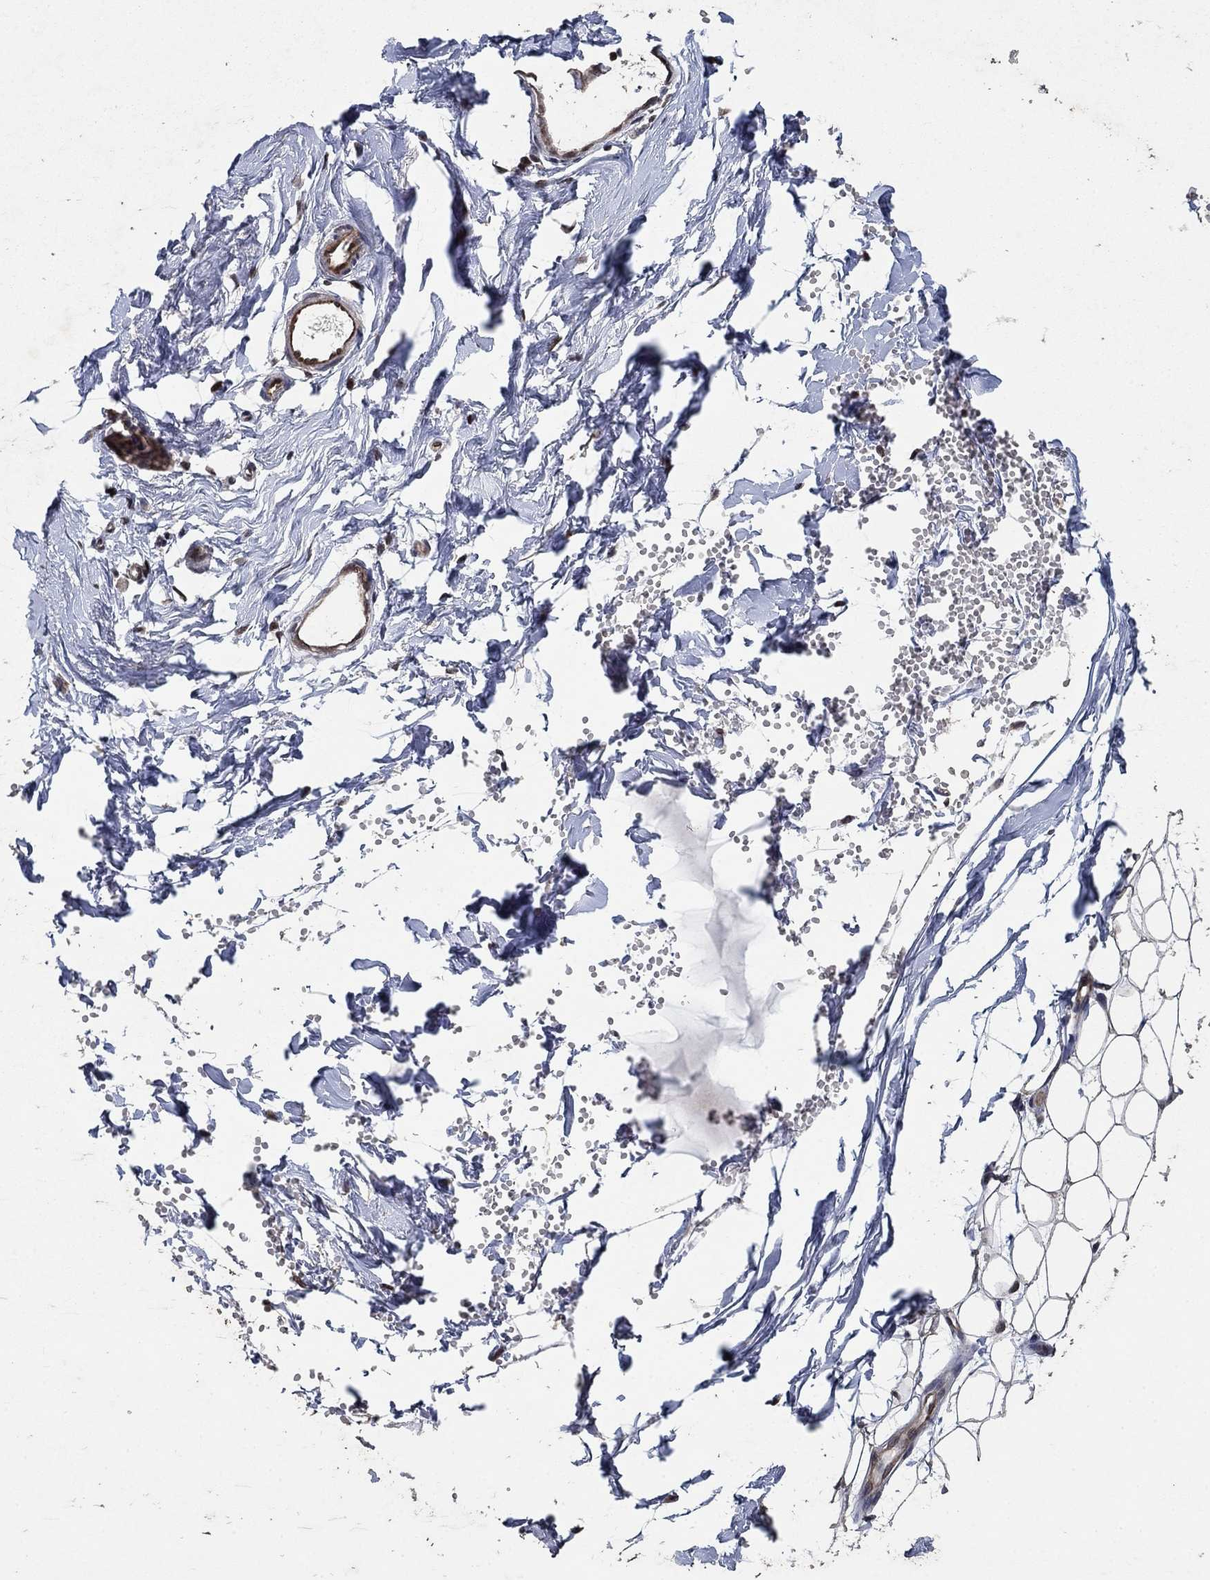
{"staining": {"intensity": "negative", "quantity": "none", "location": "none"}, "tissue": "breast", "cell_type": "Adipocytes", "image_type": "normal", "snomed": [{"axis": "morphology", "description": "Normal tissue, NOS"}, {"axis": "topography", "description": "Breast"}], "caption": "The histopathology image exhibits no significant expression in adipocytes of breast. (Immunohistochemistry, brightfield microscopy, high magnification).", "gene": "PRICKLE4", "patient": {"sex": "female", "age": 37}}